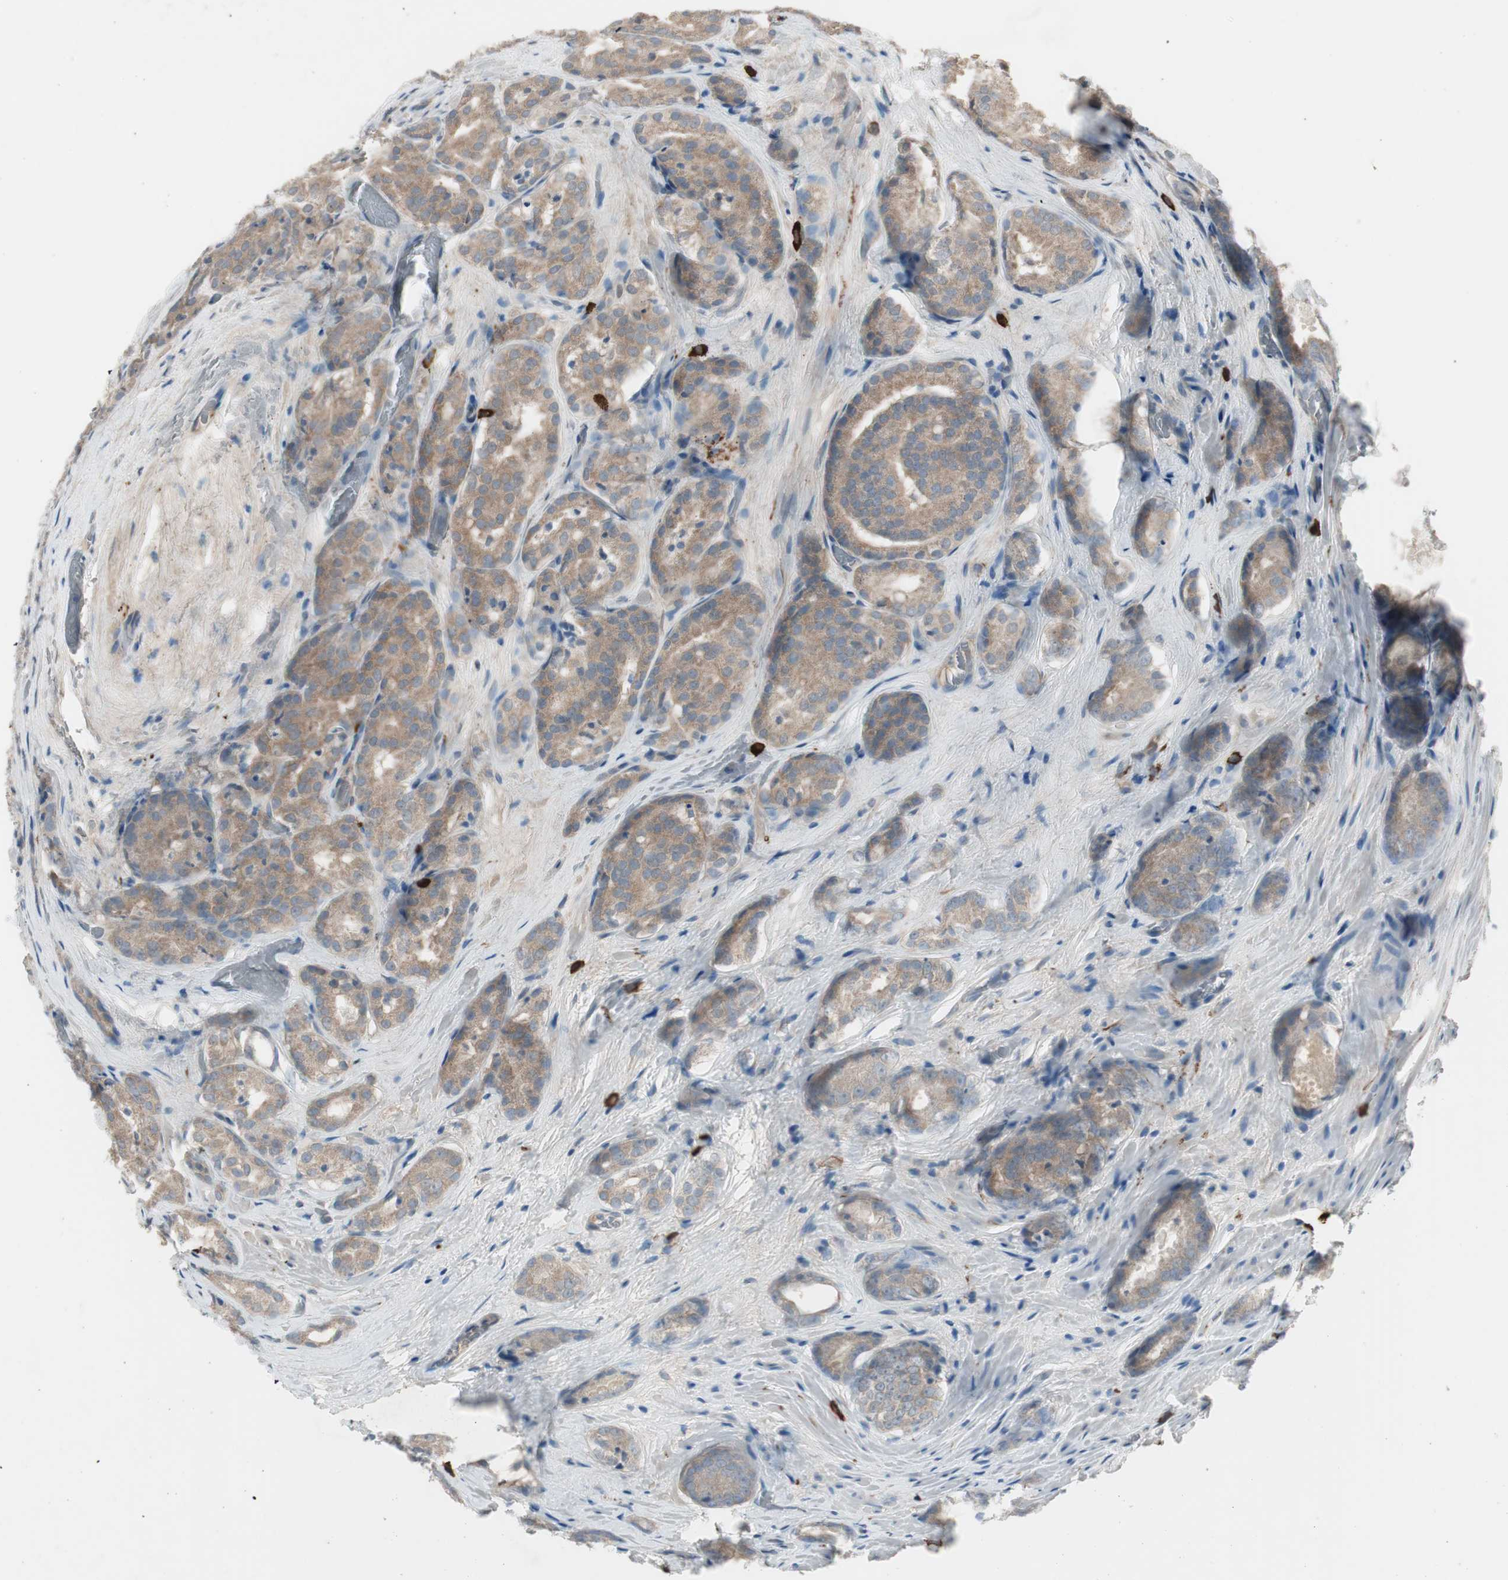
{"staining": {"intensity": "weak", "quantity": ">75%", "location": "cytoplasmic/membranous"}, "tissue": "prostate cancer", "cell_type": "Tumor cells", "image_type": "cancer", "snomed": [{"axis": "morphology", "description": "Adenocarcinoma, High grade"}, {"axis": "topography", "description": "Prostate"}], "caption": "The micrograph reveals a brown stain indicating the presence of a protein in the cytoplasmic/membranous of tumor cells in prostate cancer (high-grade adenocarcinoma). (IHC, brightfield microscopy, high magnification).", "gene": "MAPRE3", "patient": {"sex": "male", "age": 64}}